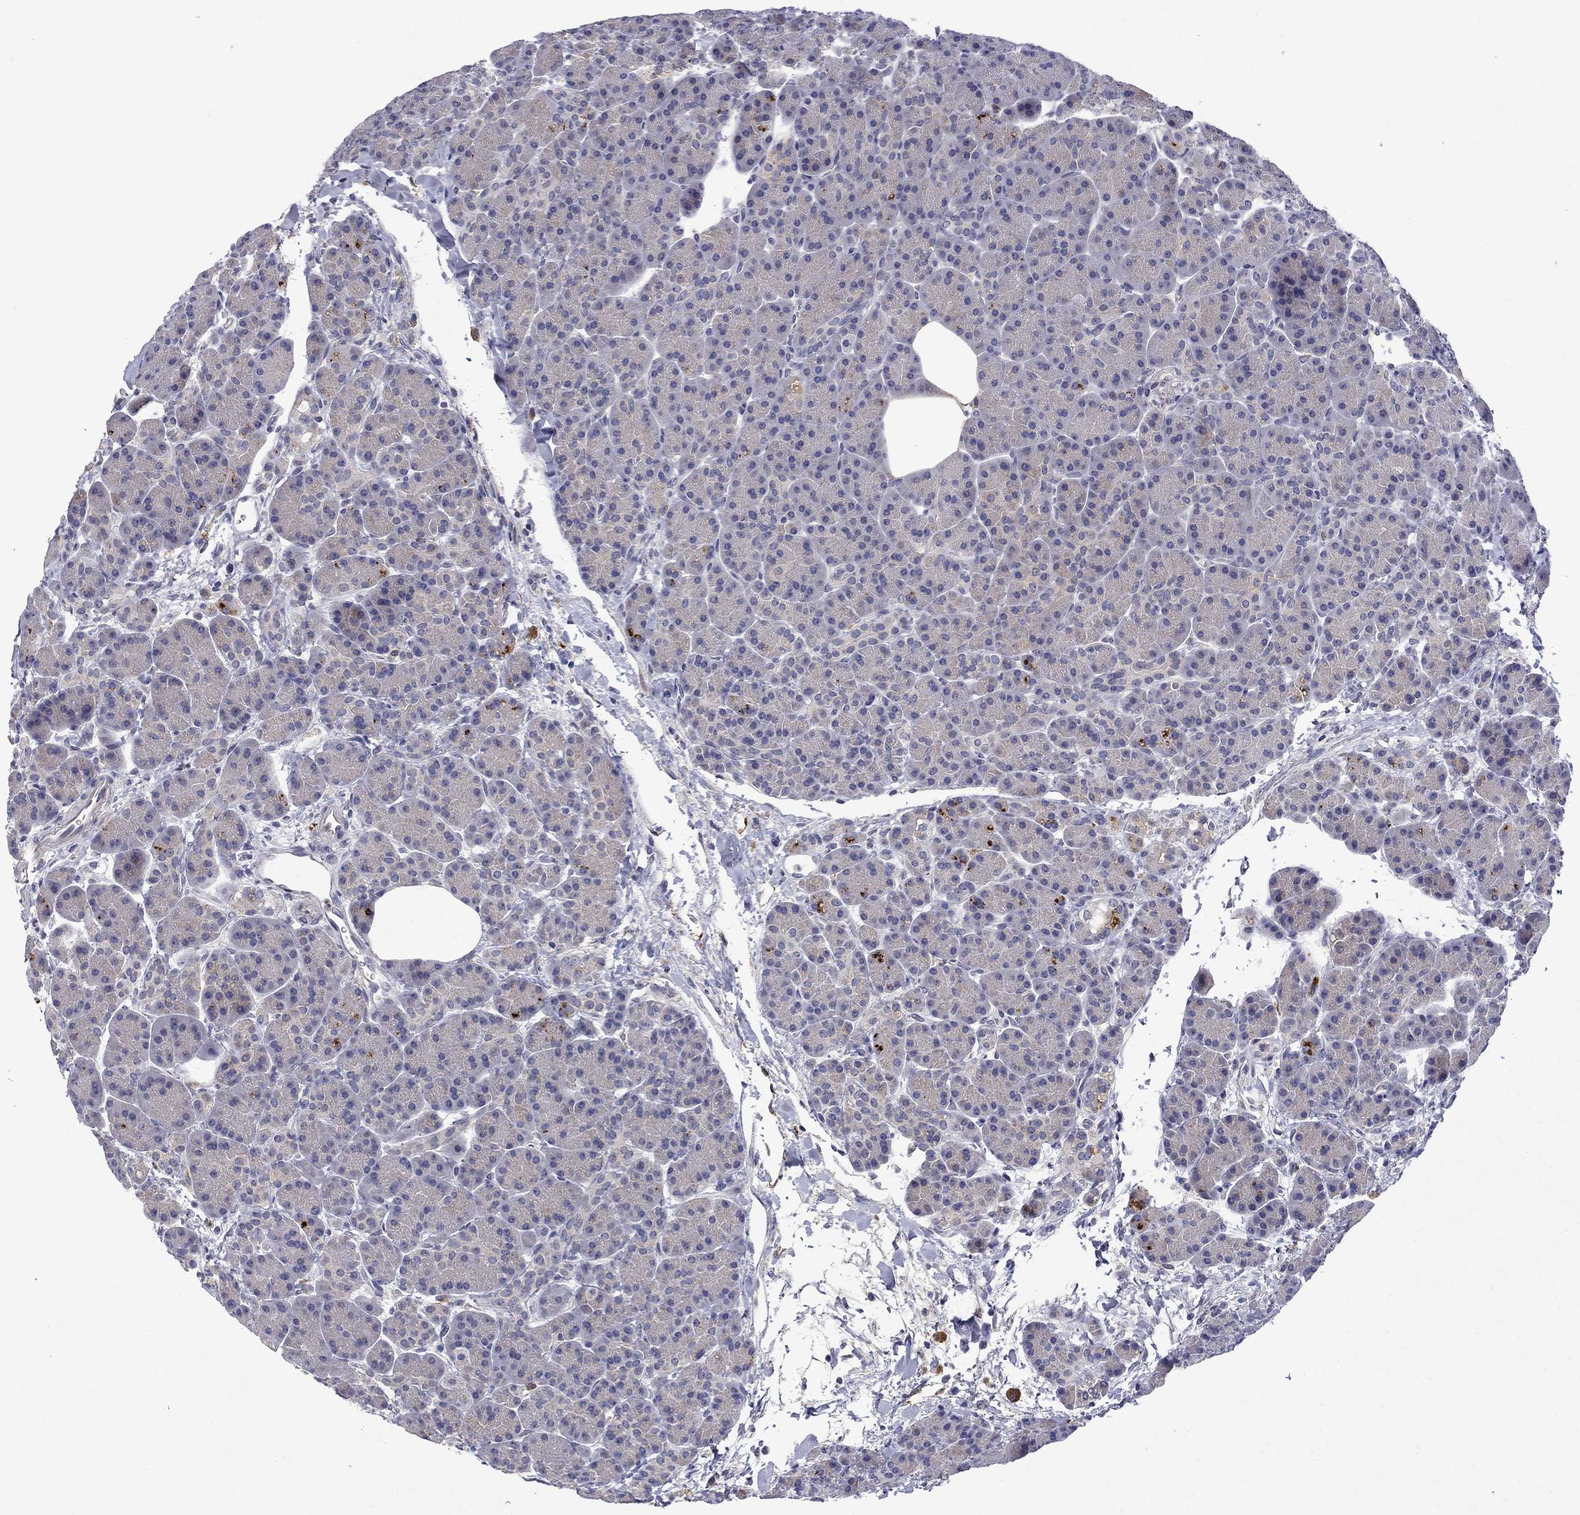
{"staining": {"intensity": "weak", "quantity": "<25%", "location": "cytoplasmic/membranous"}, "tissue": "pancreas", "cell_type": "Exocrine glandular cells", "image_type": "normal", "snomed": [{"axis": "morphology", "description": "Normal tissue, NOS"}, {"axis": "topography", "description": "Pancreas"}], "caption": "High power microscopy micrograph of an immunohistochemistry (IHC) image of benign pancreas, revealing no significant staining in exocrine glandular cells.", "gene": "STAB2", "patient": {"sex": "female", "age": 63}}